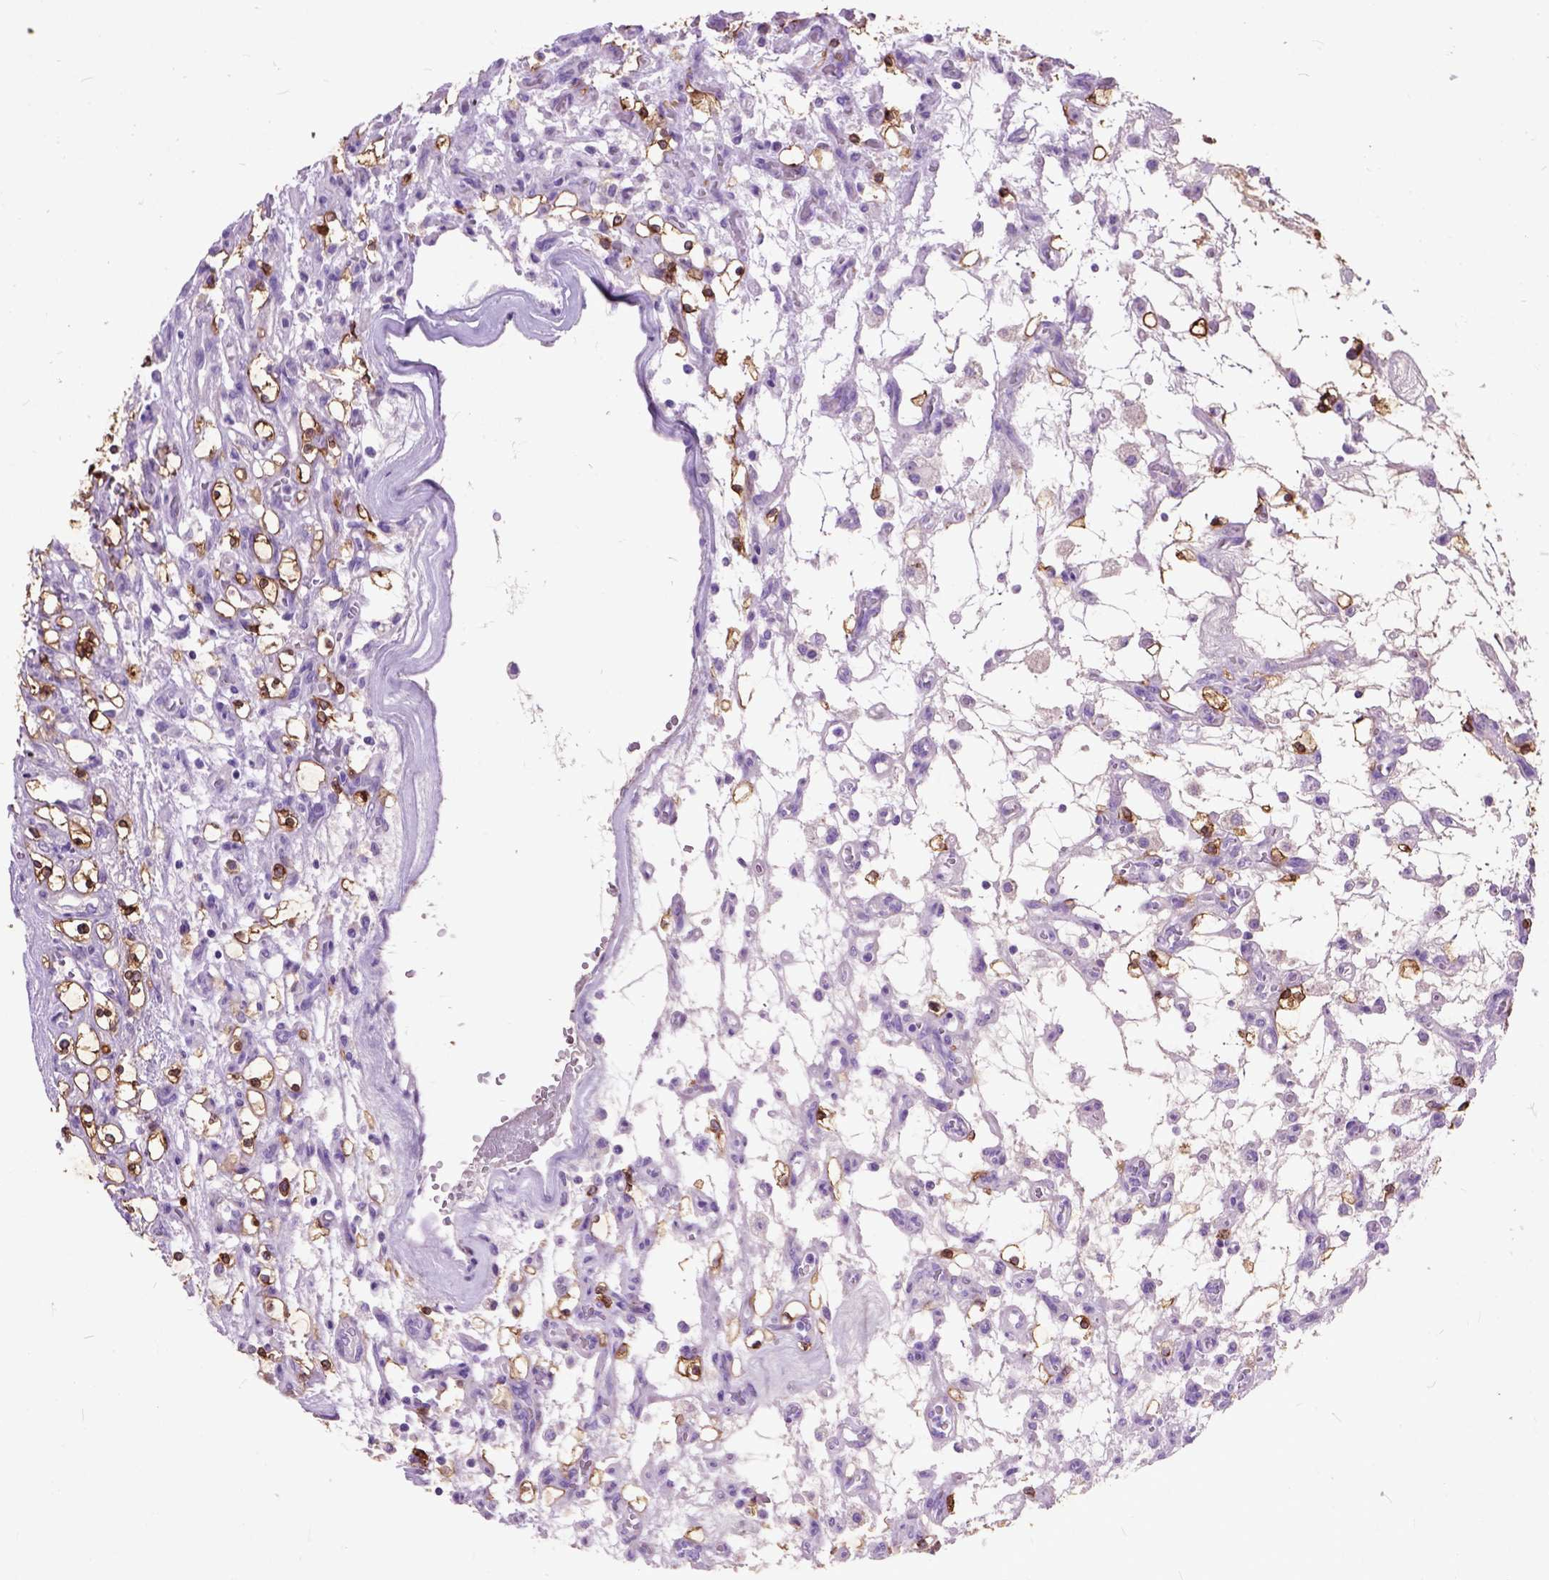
{"staining": {"intensity": "strong", "quantity": ">75%", "location": "cytoplasmic/membranous"}, "tissue": "renal cancer", "cell_type": "Tumor cells", "image_type": "cancer", "snomed": [{"axis": "morphology", "description": "Adenocarcinoma, NOS"}, {"axis": "topography", "description": "Kidney"}], "caption": "High-power microscopy captured an immunohistochemistry (IHC) histopathology image of renal adenocarcinoma, revealing strong cytoplasmic/membranous expression in approximately >75% of tumor cells. The staining was performed using DAB (3,3'-diaminobenzidine) to visualize the protein expression in brown, while the nuclei were stained in blue with hematoxylin (Magnification: 20x).", "gene": "MAPT", "patient": {"sex": "female", "age": 69}}